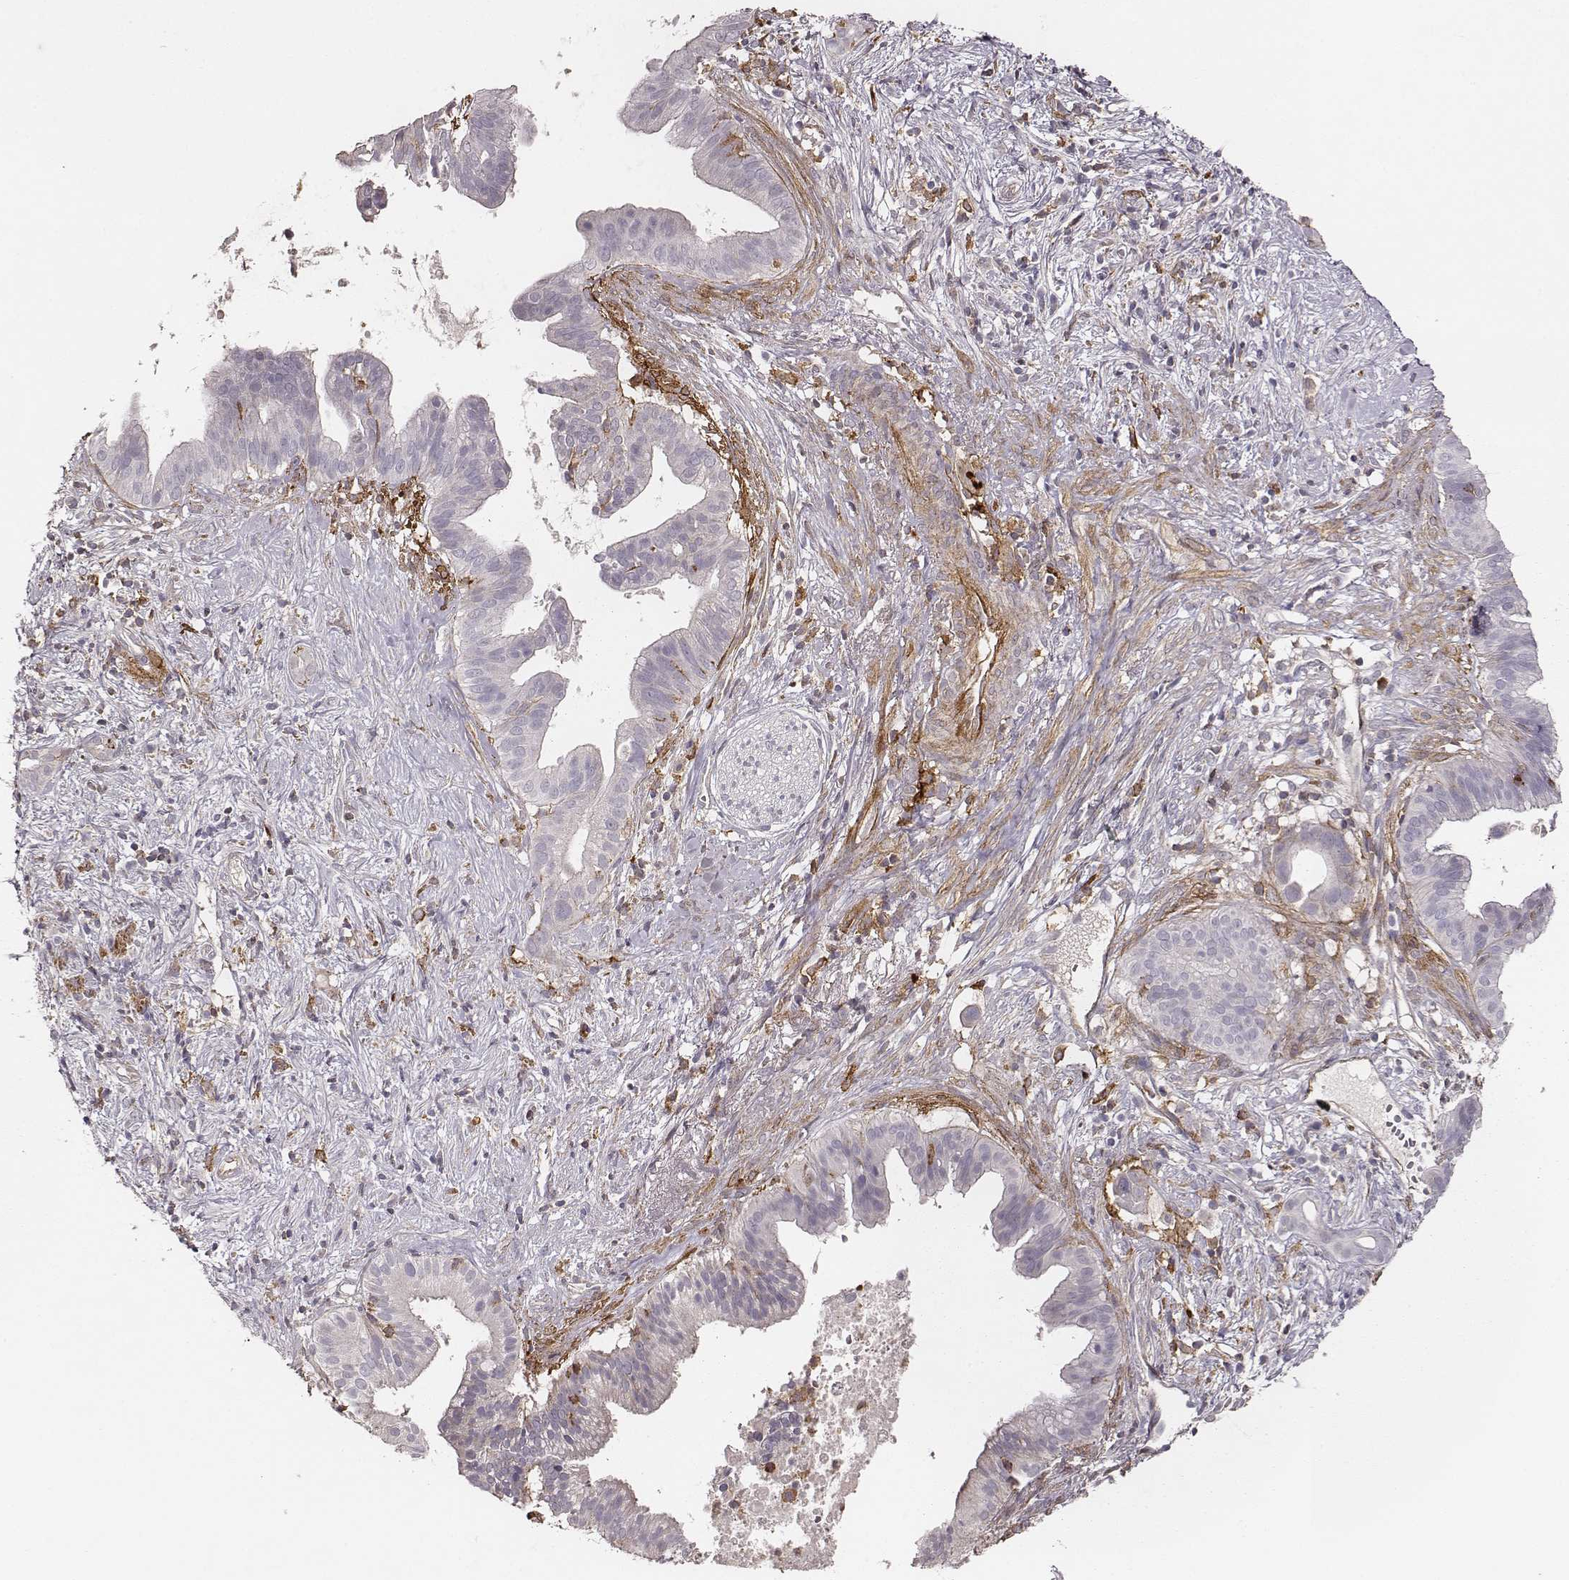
{"staining": {"intensity": "negative", "quantity": "none", "location": "none"}, "tissue": "pancreatic cancer", "cell_type": "Tumor cells", "image_type": "cancer", "snomed": [{"axis": "morphology", "description": "Adenocarcinoma, NOS"}, {"axis": "topography", "description": "Pancreas"}], "caption": "The micrograph displays no staining of tumor cells in pancreatic adenocarcinoma.", "gene": "ZYX", "patient": {"sex": "male", "age": 61}}